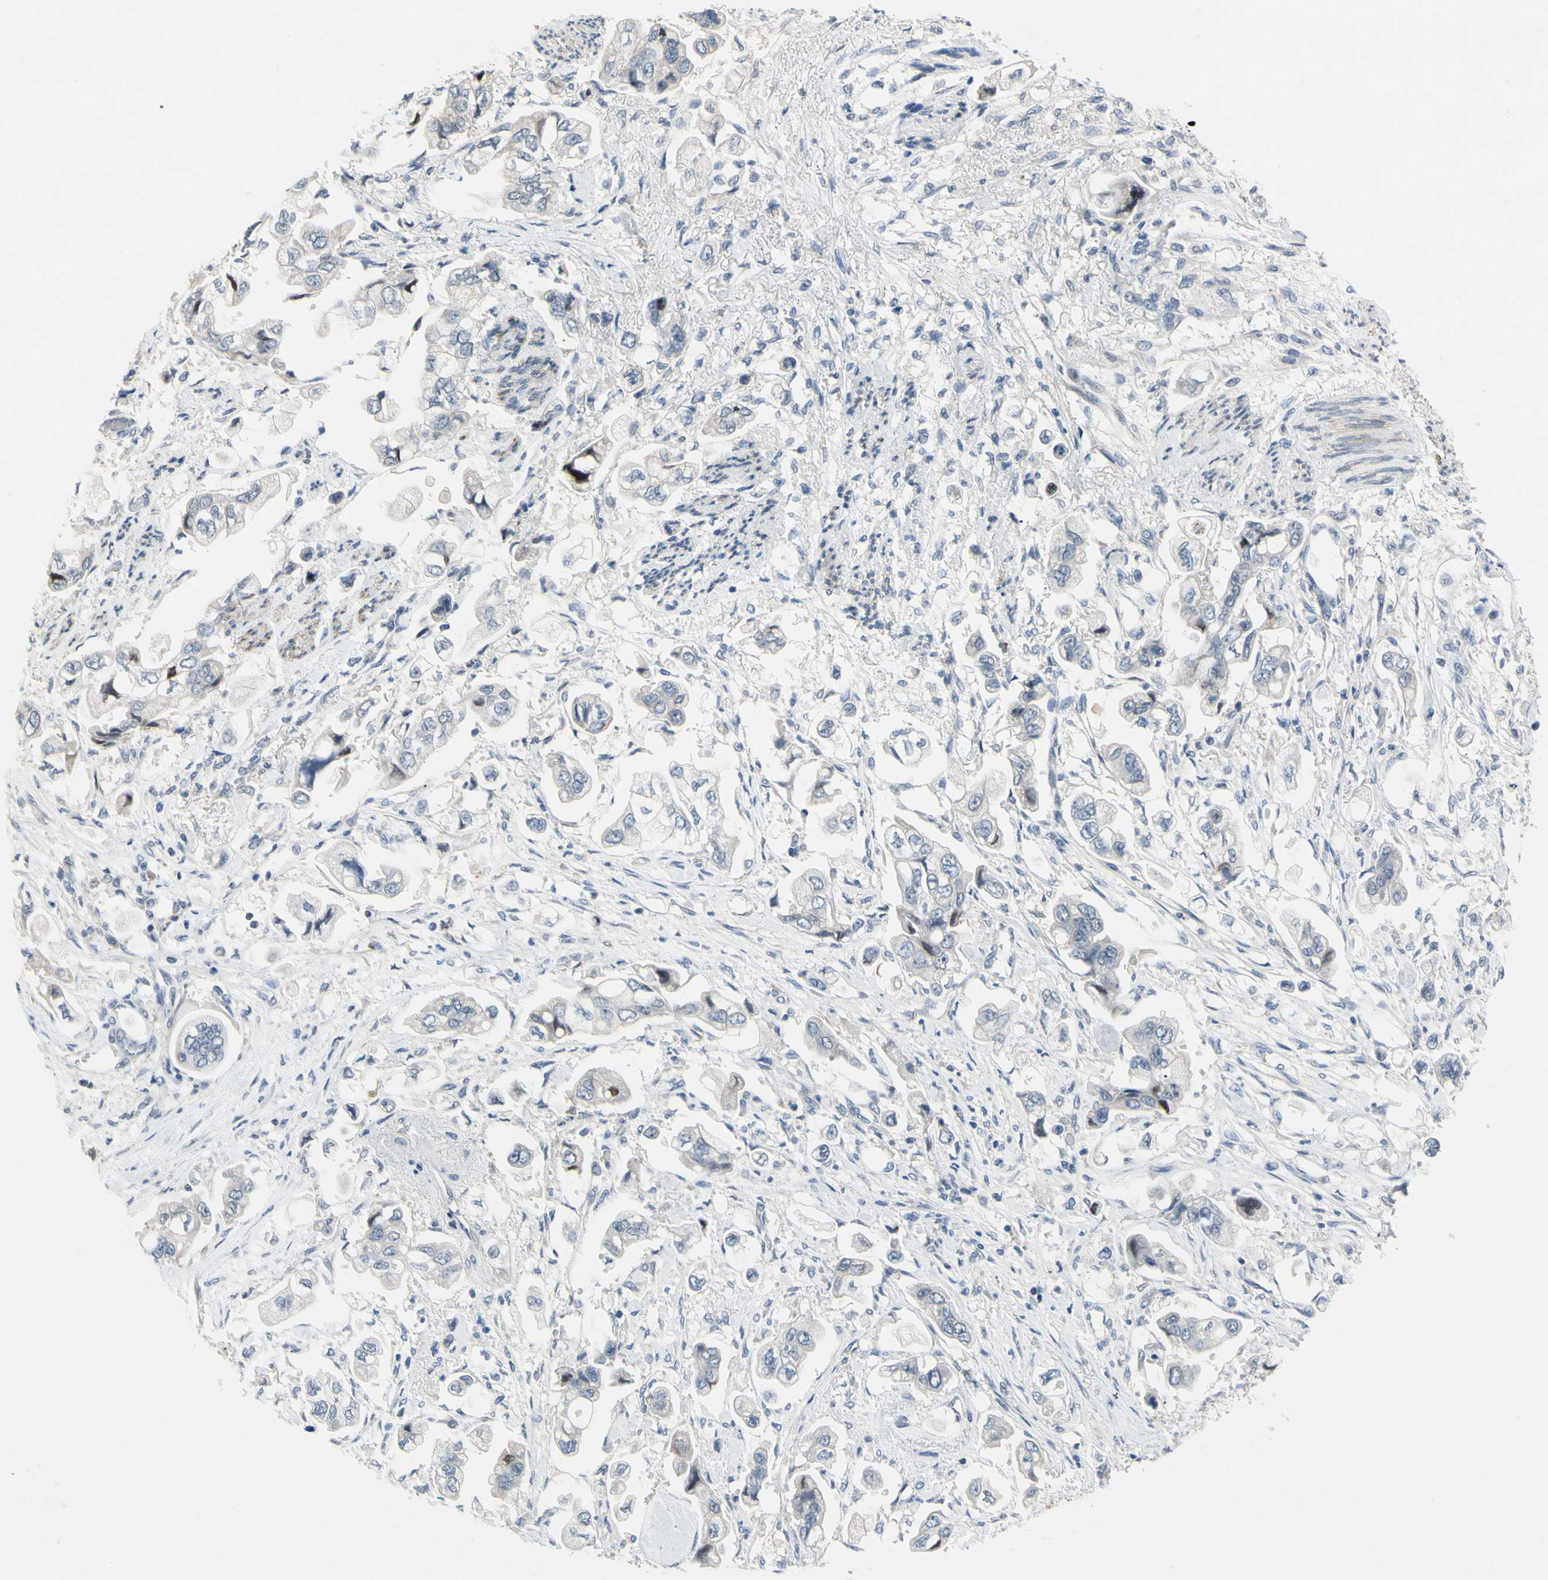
{"staining": {"intensity": "negative", "quantity": "none", "location": "none"}, "tissue": "stomach cancer", "cell_type": "Tumor cells", "image_type": "cancer", "snomed": [{"axis": "morphology", "description": "Adenocarcinoma, NOS"}, {"axis": "topography", "description": "Stomach"}], "caption": "The IHC histopathology image has no significant staining in tumor cells of adenocarcinoma (stomach) tissue. (IHC, brightfield microscopy, high magnification).", "gene": "SLC27A6", "patient": {"sex": "male", "age": 62}}